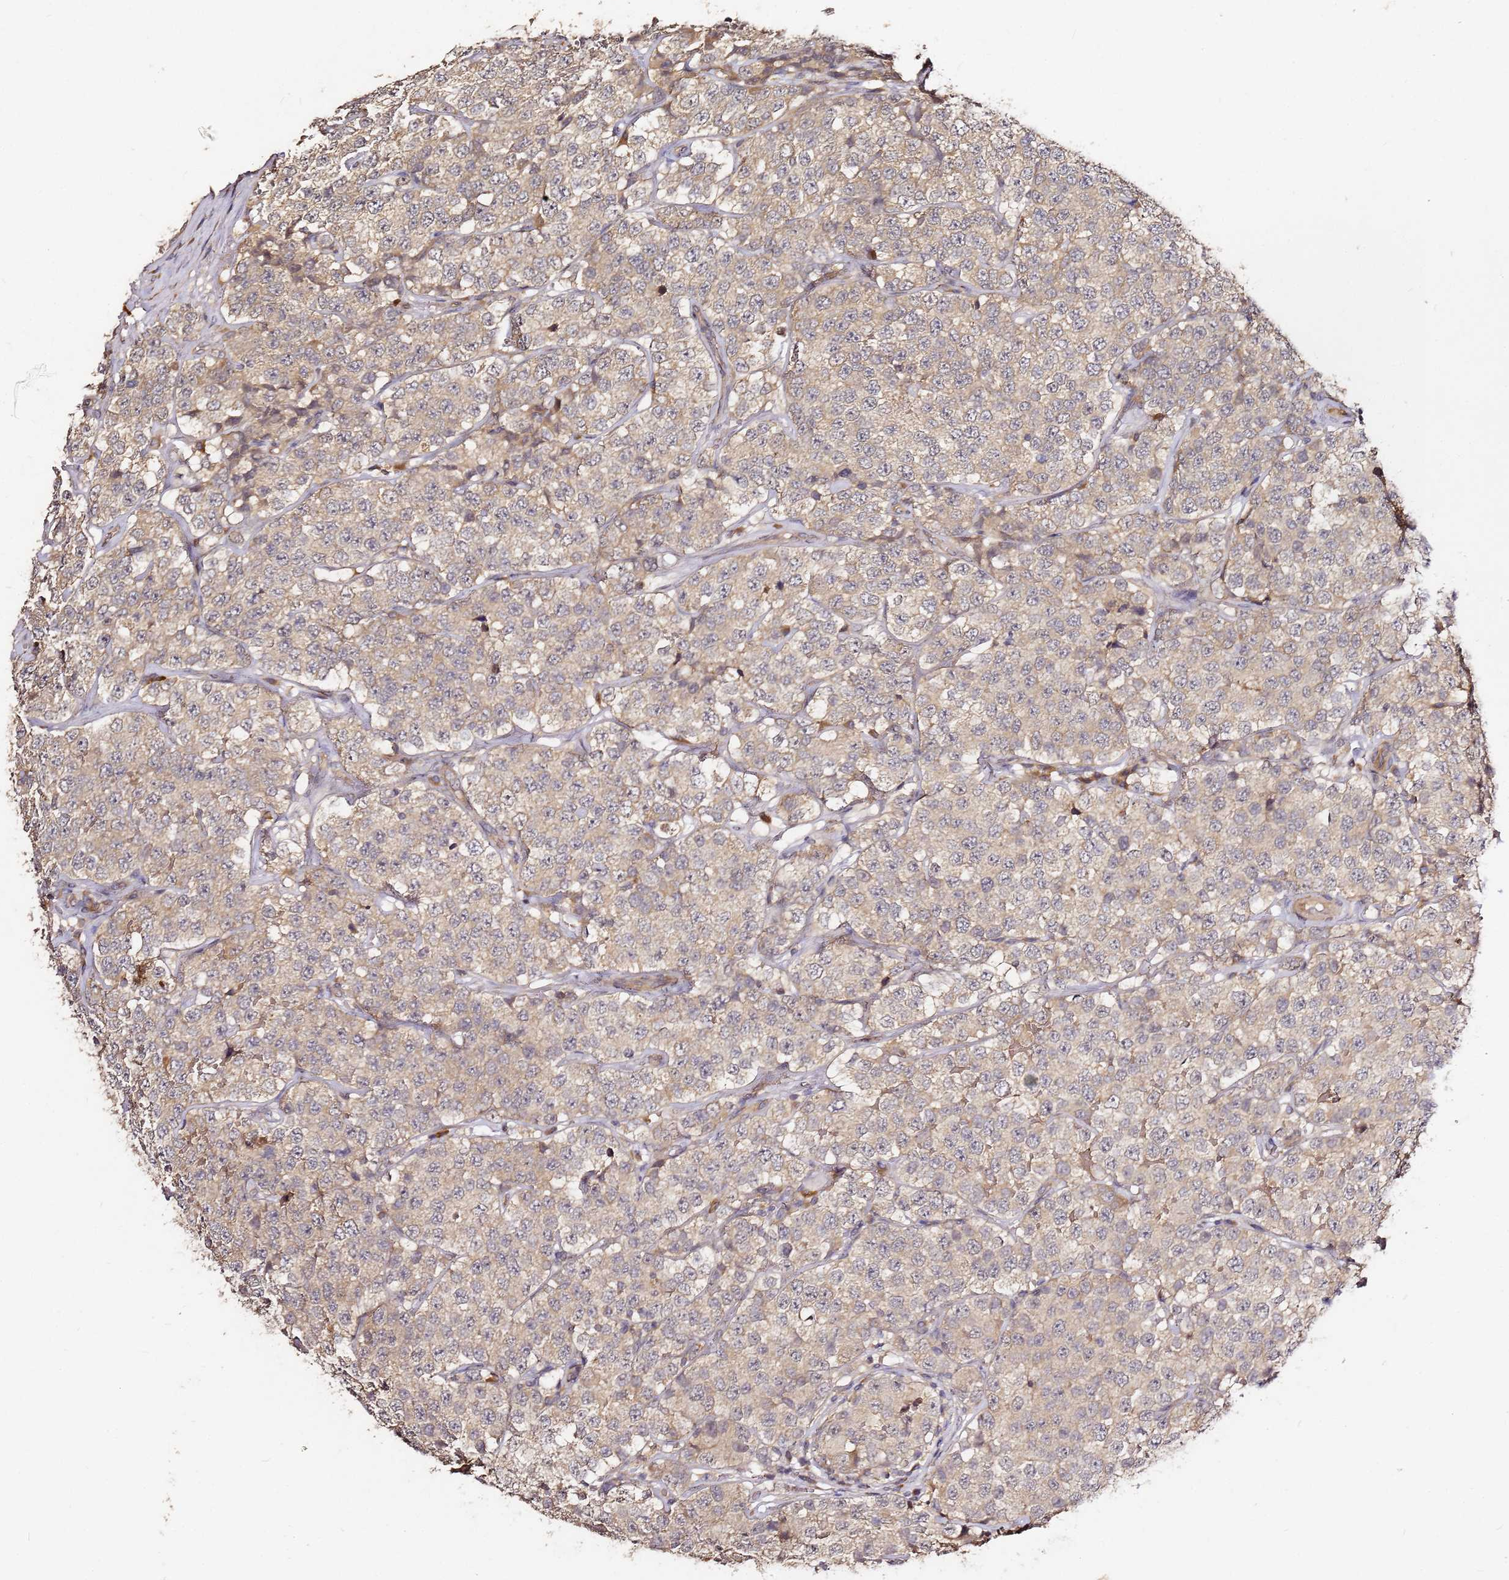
{"staining": {"intensity": "weak", "quantity": "25%-75%", "location": "cytoplasmic/membranous"}, "tissue": "testis cancer", "cell_type": "Tumor cells", "image_type": "cancer", "snomed": [{"axis": "morphology", "description": "Seminoma, NOS"}, {"axis": "topography", "description": "Testis"}], "caption": "The immunohistochemical stain shows weak cytoplasmic/membranous staining in tumor cells of testis cancer tissue.", "gene": "C6orf136", "patient": {"sex": "male", "age": 34}}